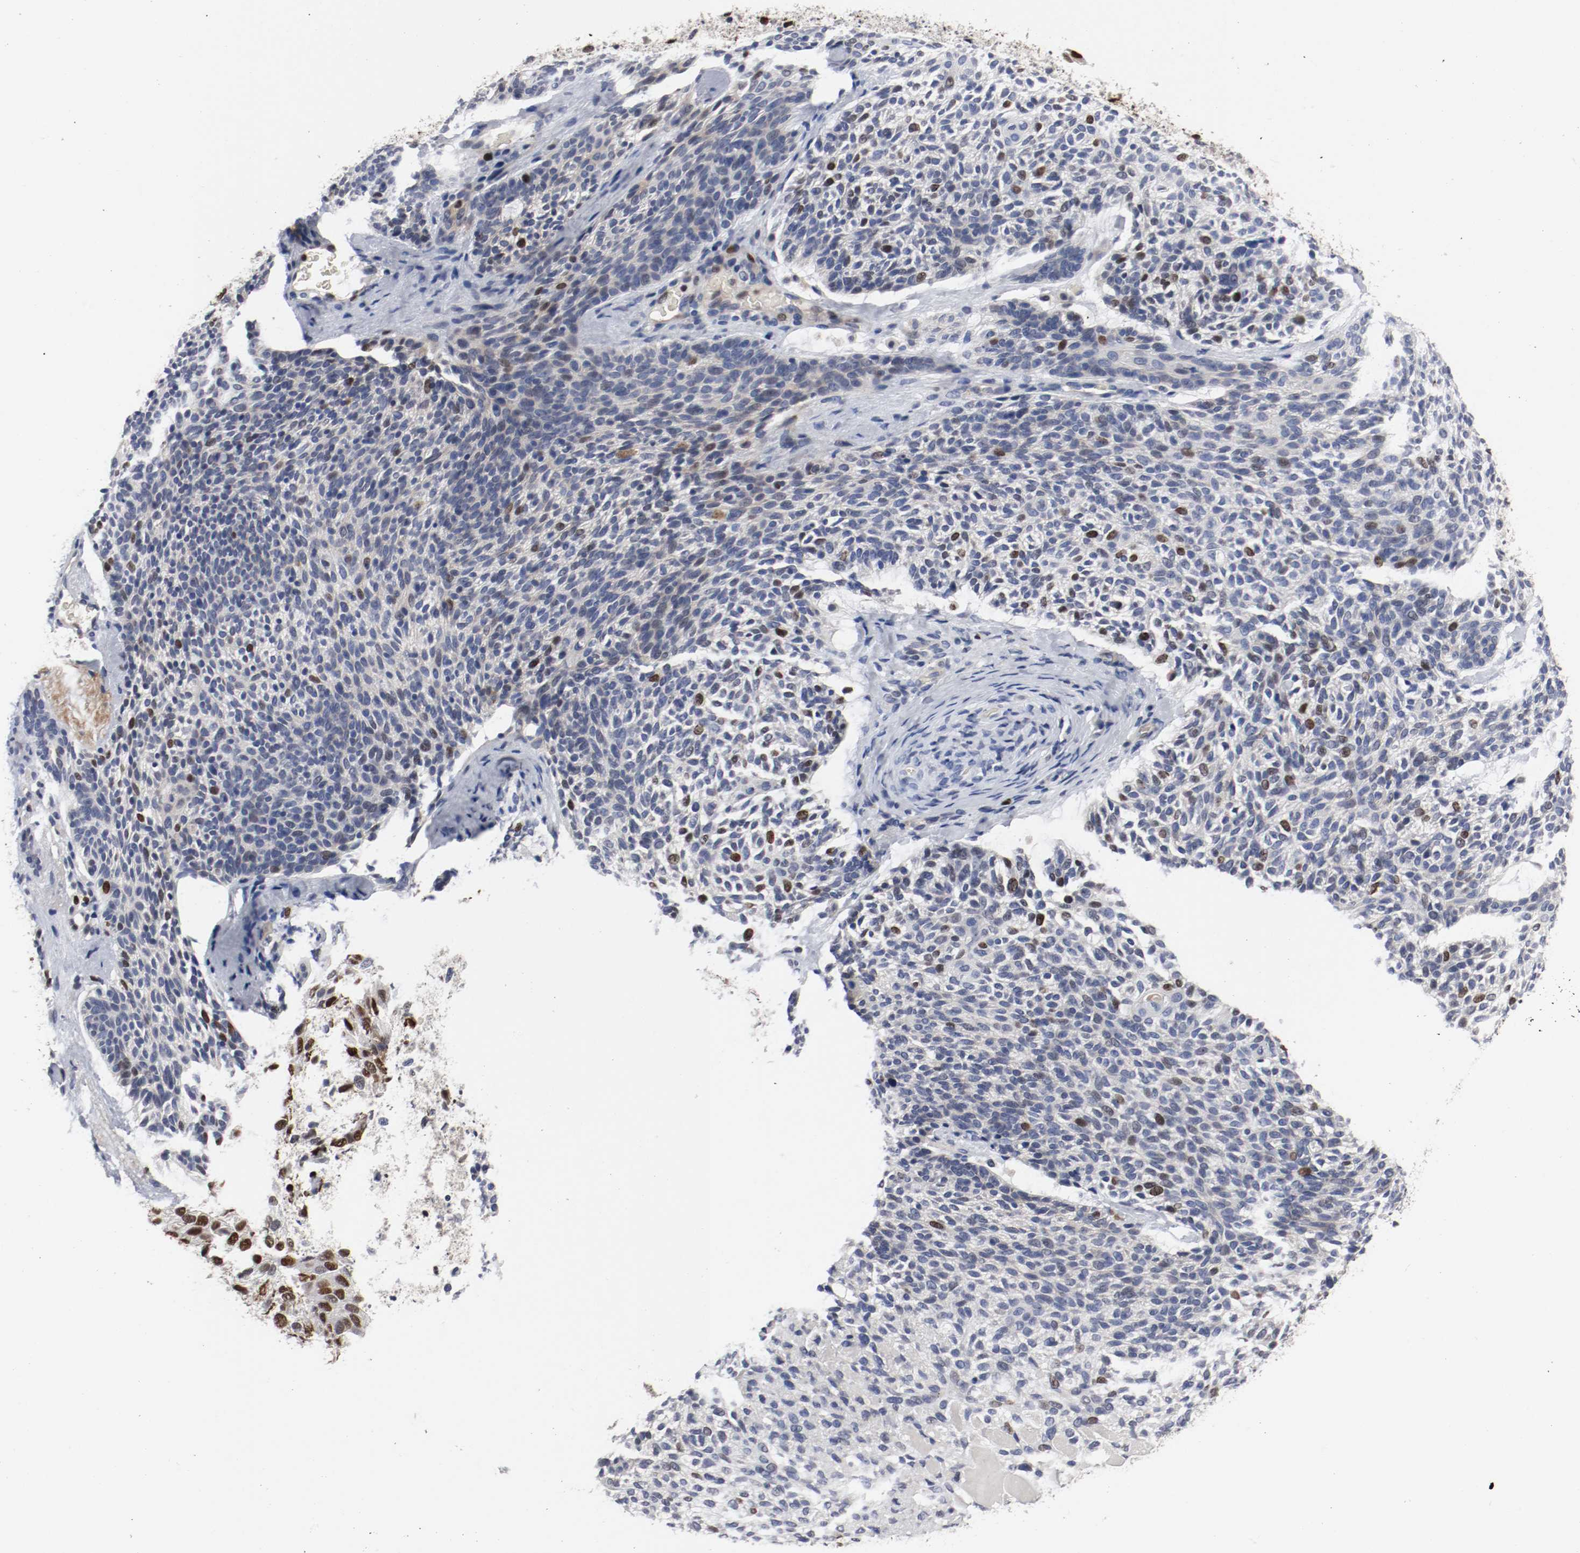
{"staining": {"intensity": "weak", "quantity": "<25%", "location": "nuclear"}, "tissue": "skin cancer", "cell_type": "Tumor cells", "image_type": "cancer", "snomed": [{"axis": "morphology", "description": "Normal tissue, NOS"}, {"axis": "morphology", "description": "Basal cell carcinoma"}, {"axis": "topography", "description": "Skin"}], "caption": "Protein analysis of skin cancer (basal cell carcinoma) reveals no significant positivity in tumor cells.", "gene": "MCM6", "patient": {"sex": "female", "age": 70}}